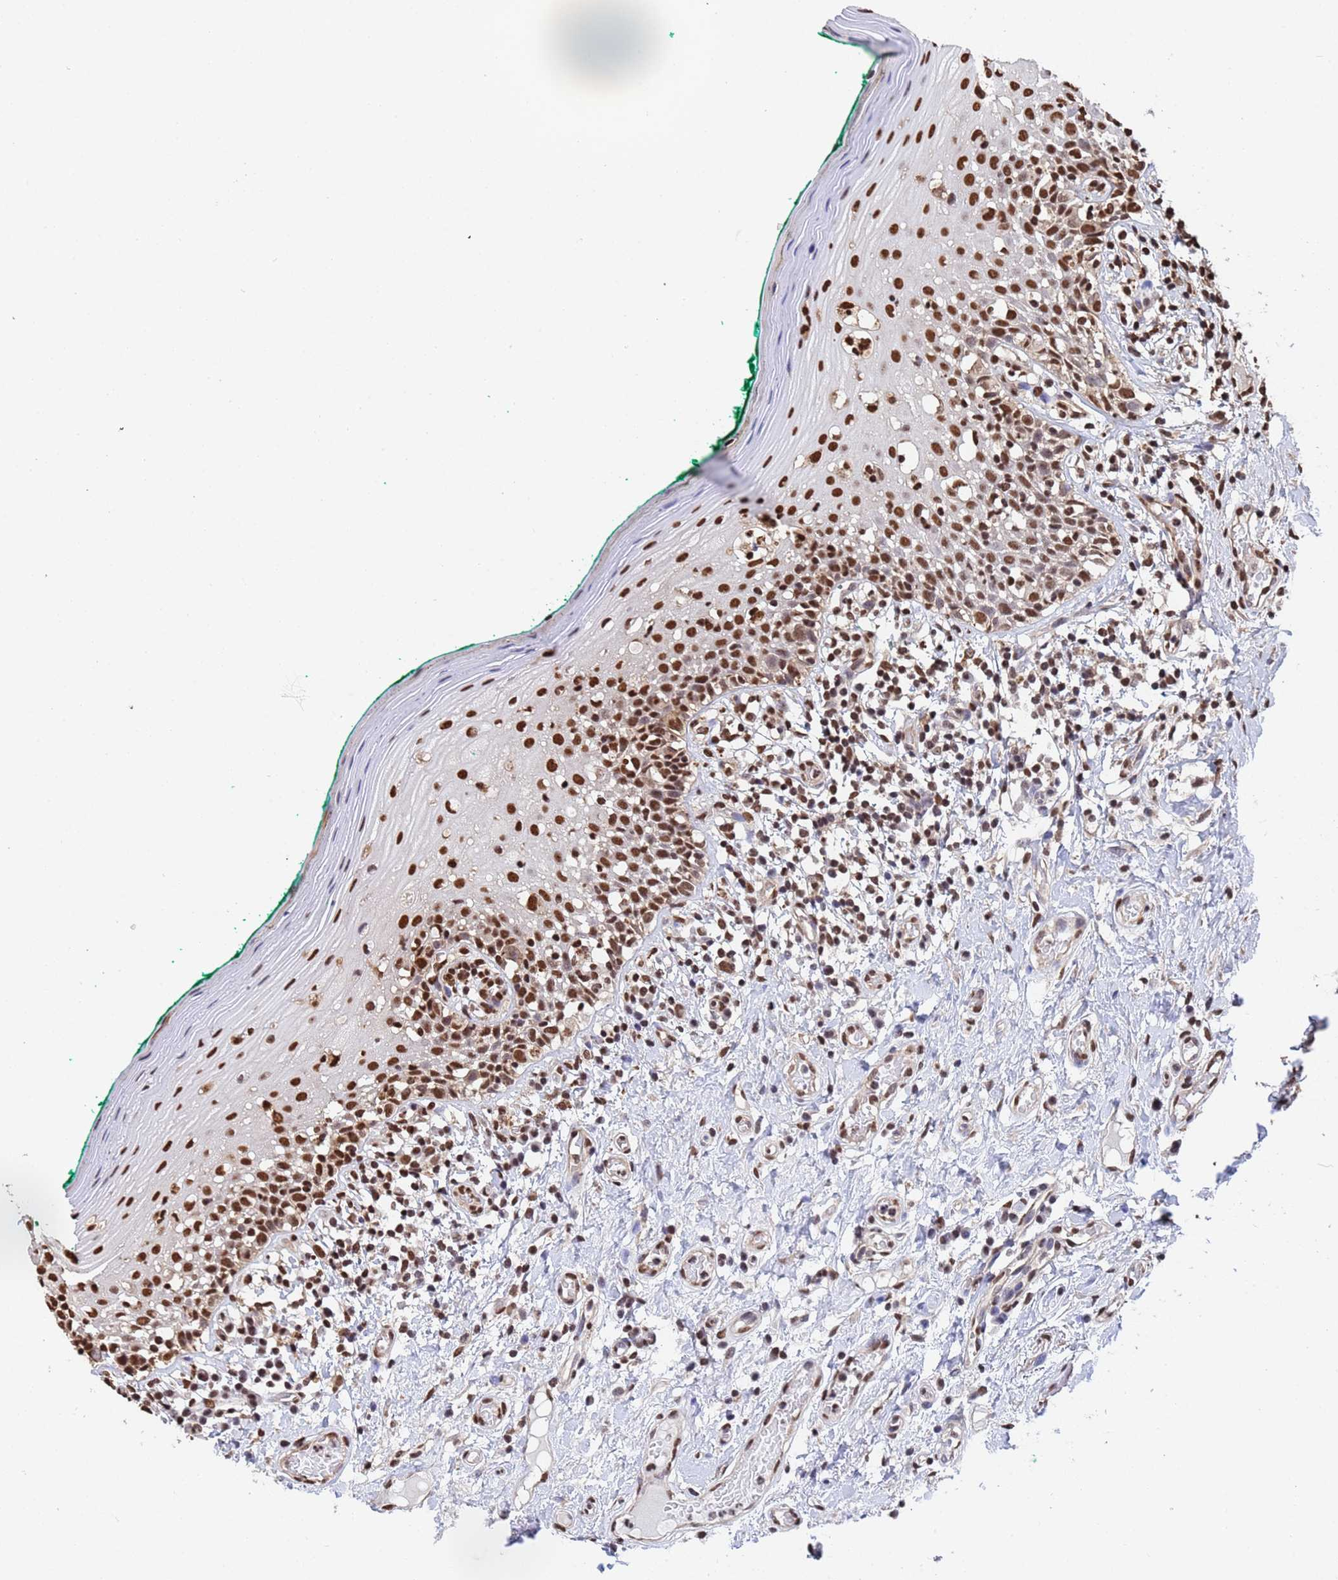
{"staining": {"intensity": "strong", "quantity": "25%-75%", "location": "nuclear"}, "tissue": "oral mucosa", "cell_type": "Squamous epithelial cells", "image_type": "normal", "snomed": [{"axis": "morphology", "description": "Normal tissue, NOS"}, {"axis": "topography", "description": "Oral tissue"}], "caption": "Strong nuclear staining is appreciated in about 25%-75% of squamous epithelial cells in unremarkable oral mucosa. The protein is shown in brown color, while the nuclei are stained blue.", "gene": "SUMO2", "patient": {"sex": "female", "age": 83}}